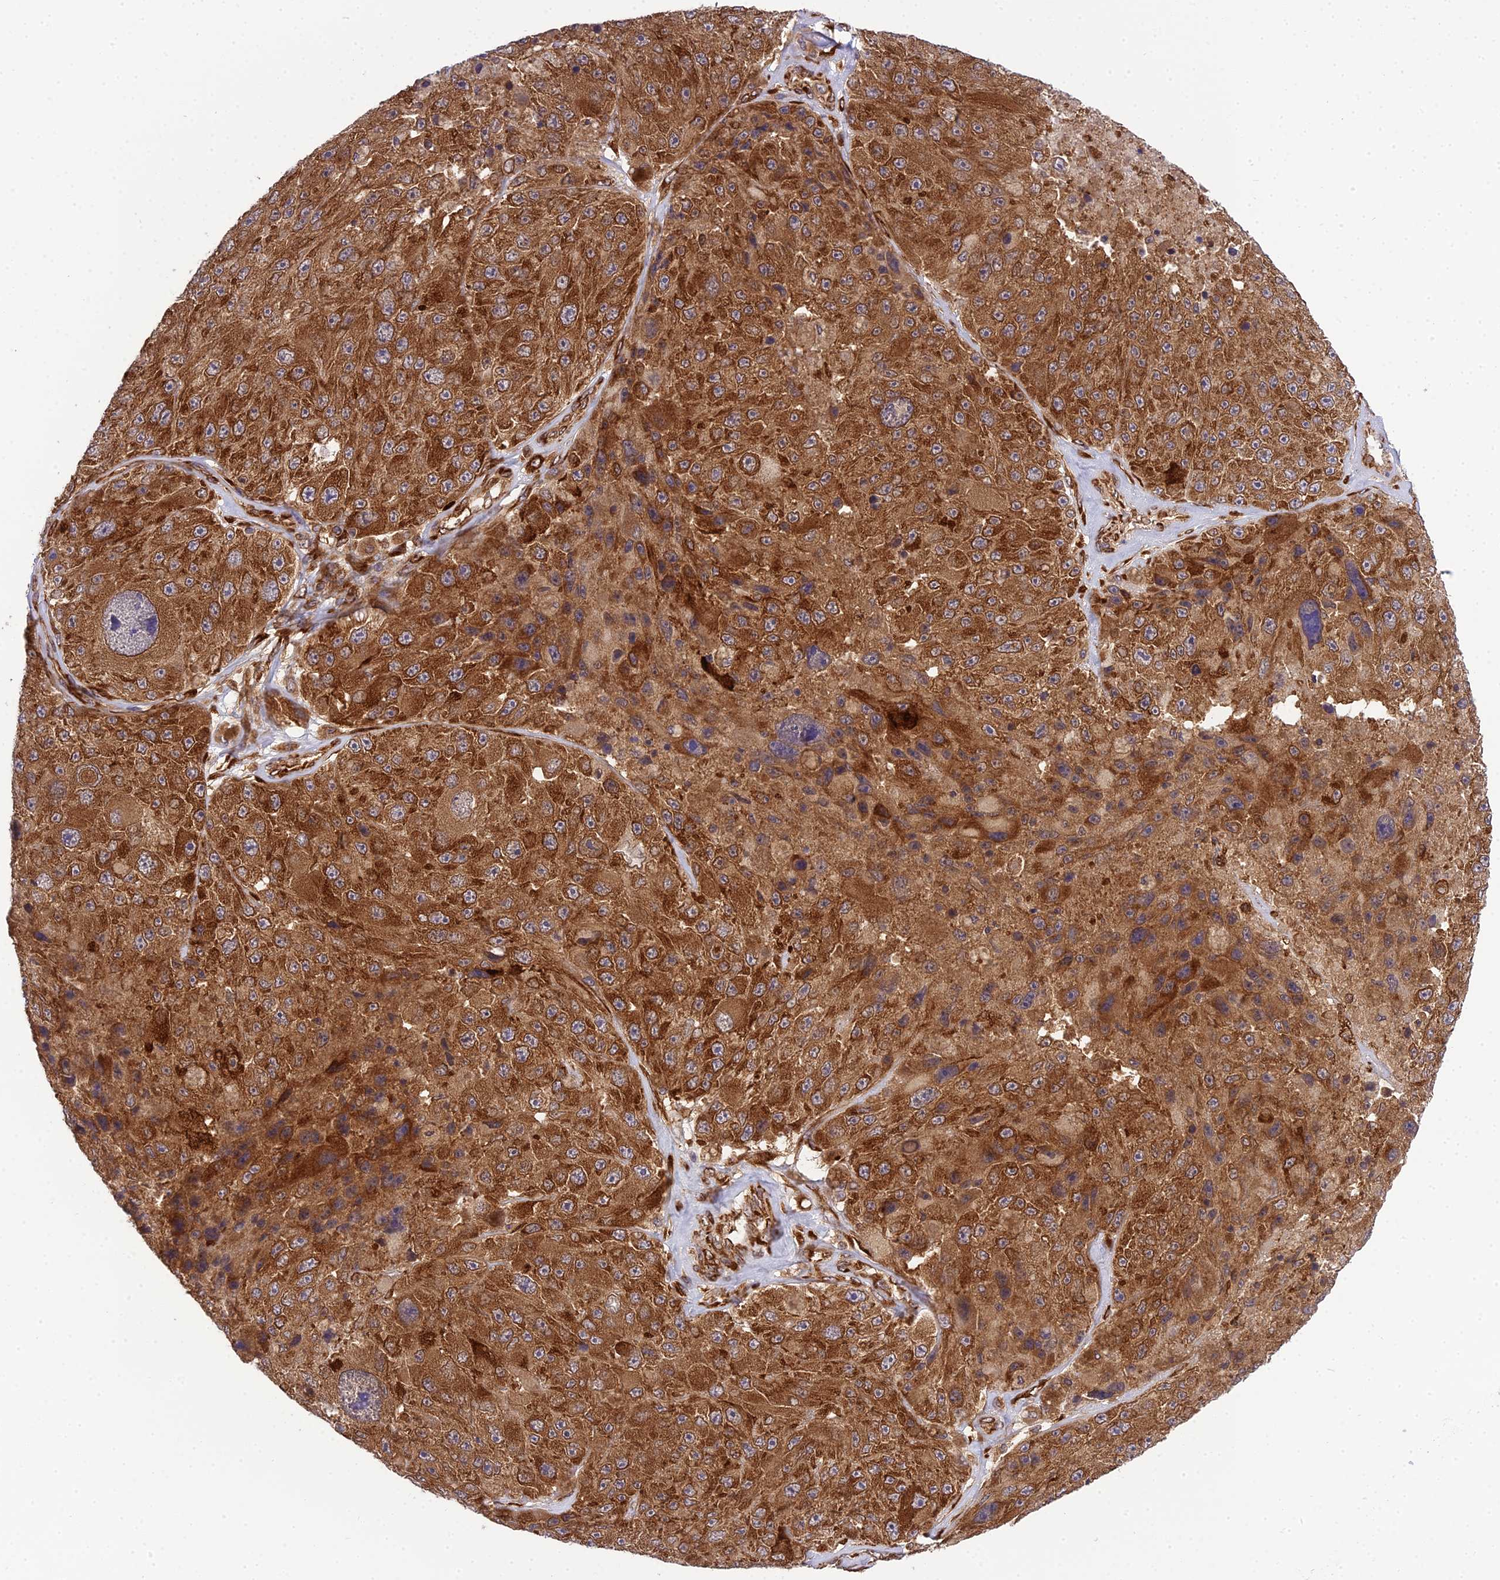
{"staining": {"intensity": "strong", "quantity": ">75%", "location": "cytoplasmic/membranous"}, "tissue": "melanoma", "cell_type": "Tumor cells", "image_type": "cancer", "snomed": [{"axis": "morphology", "description": "Malignant melanoma, Metastatic site"}, {"axis": "topography", "description": "Lymph node"}], "caption": "The image exhibits staining of malignant melanoma (metastatic site), revealing strong cytoplasmic/membranous protein expression (brown color) within tumor cells.", "gene": "DHCR7", "patient": {"sex": "male", "age": 62}}